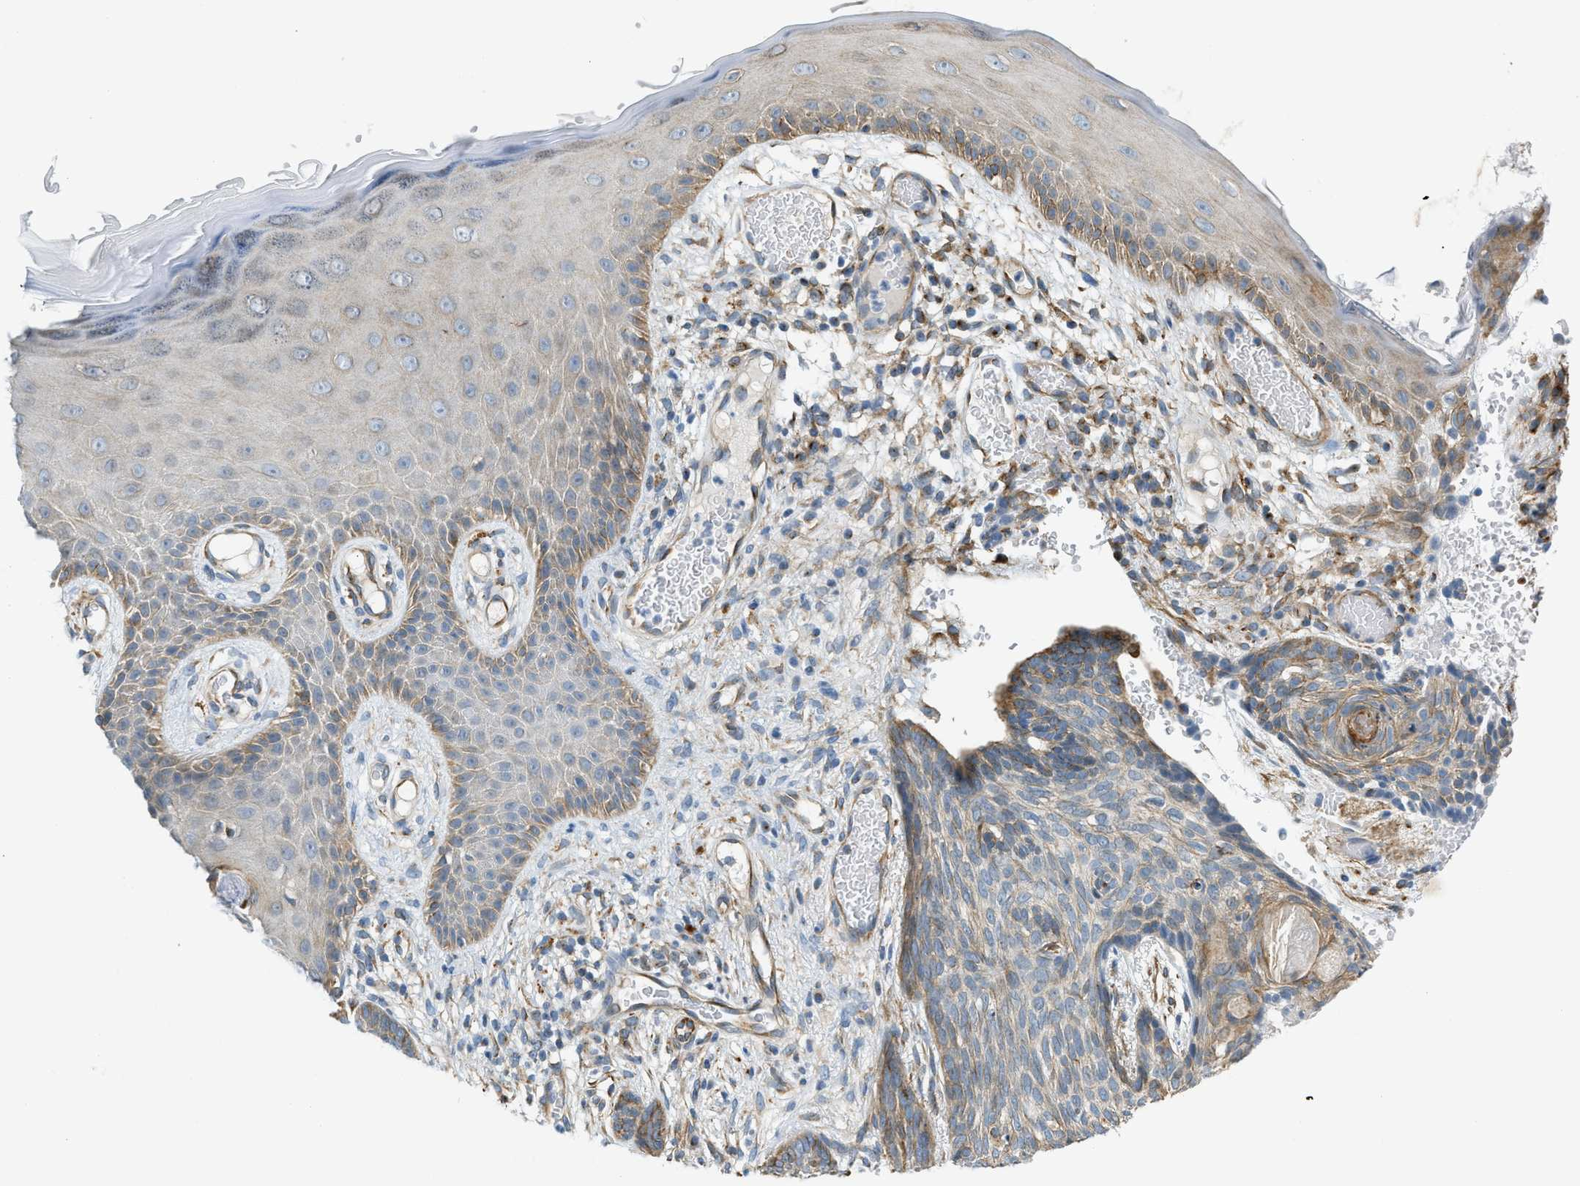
{"staining": {"intensity": "moderate", "quantity": "25%-75%", "location": "cytoplasmic/membranous"}, "tissue": "skin cancer", "cell_type": "Tumor cells", "image_type": "cancer", "snomed": [{"axis": "morphology", "description": "Basal cell carcinoma"}, {"axis": "topography", "description": "Skin"}], "caption": "Skin cancer stained with DAB immunohistochemistry demonstrates medium levels of moderate cytoplasmic/membranous expression in approximately 25%-75% of tumor cells.", "gene": "NME8", "patient": {"sex": "female", "age": 59}}